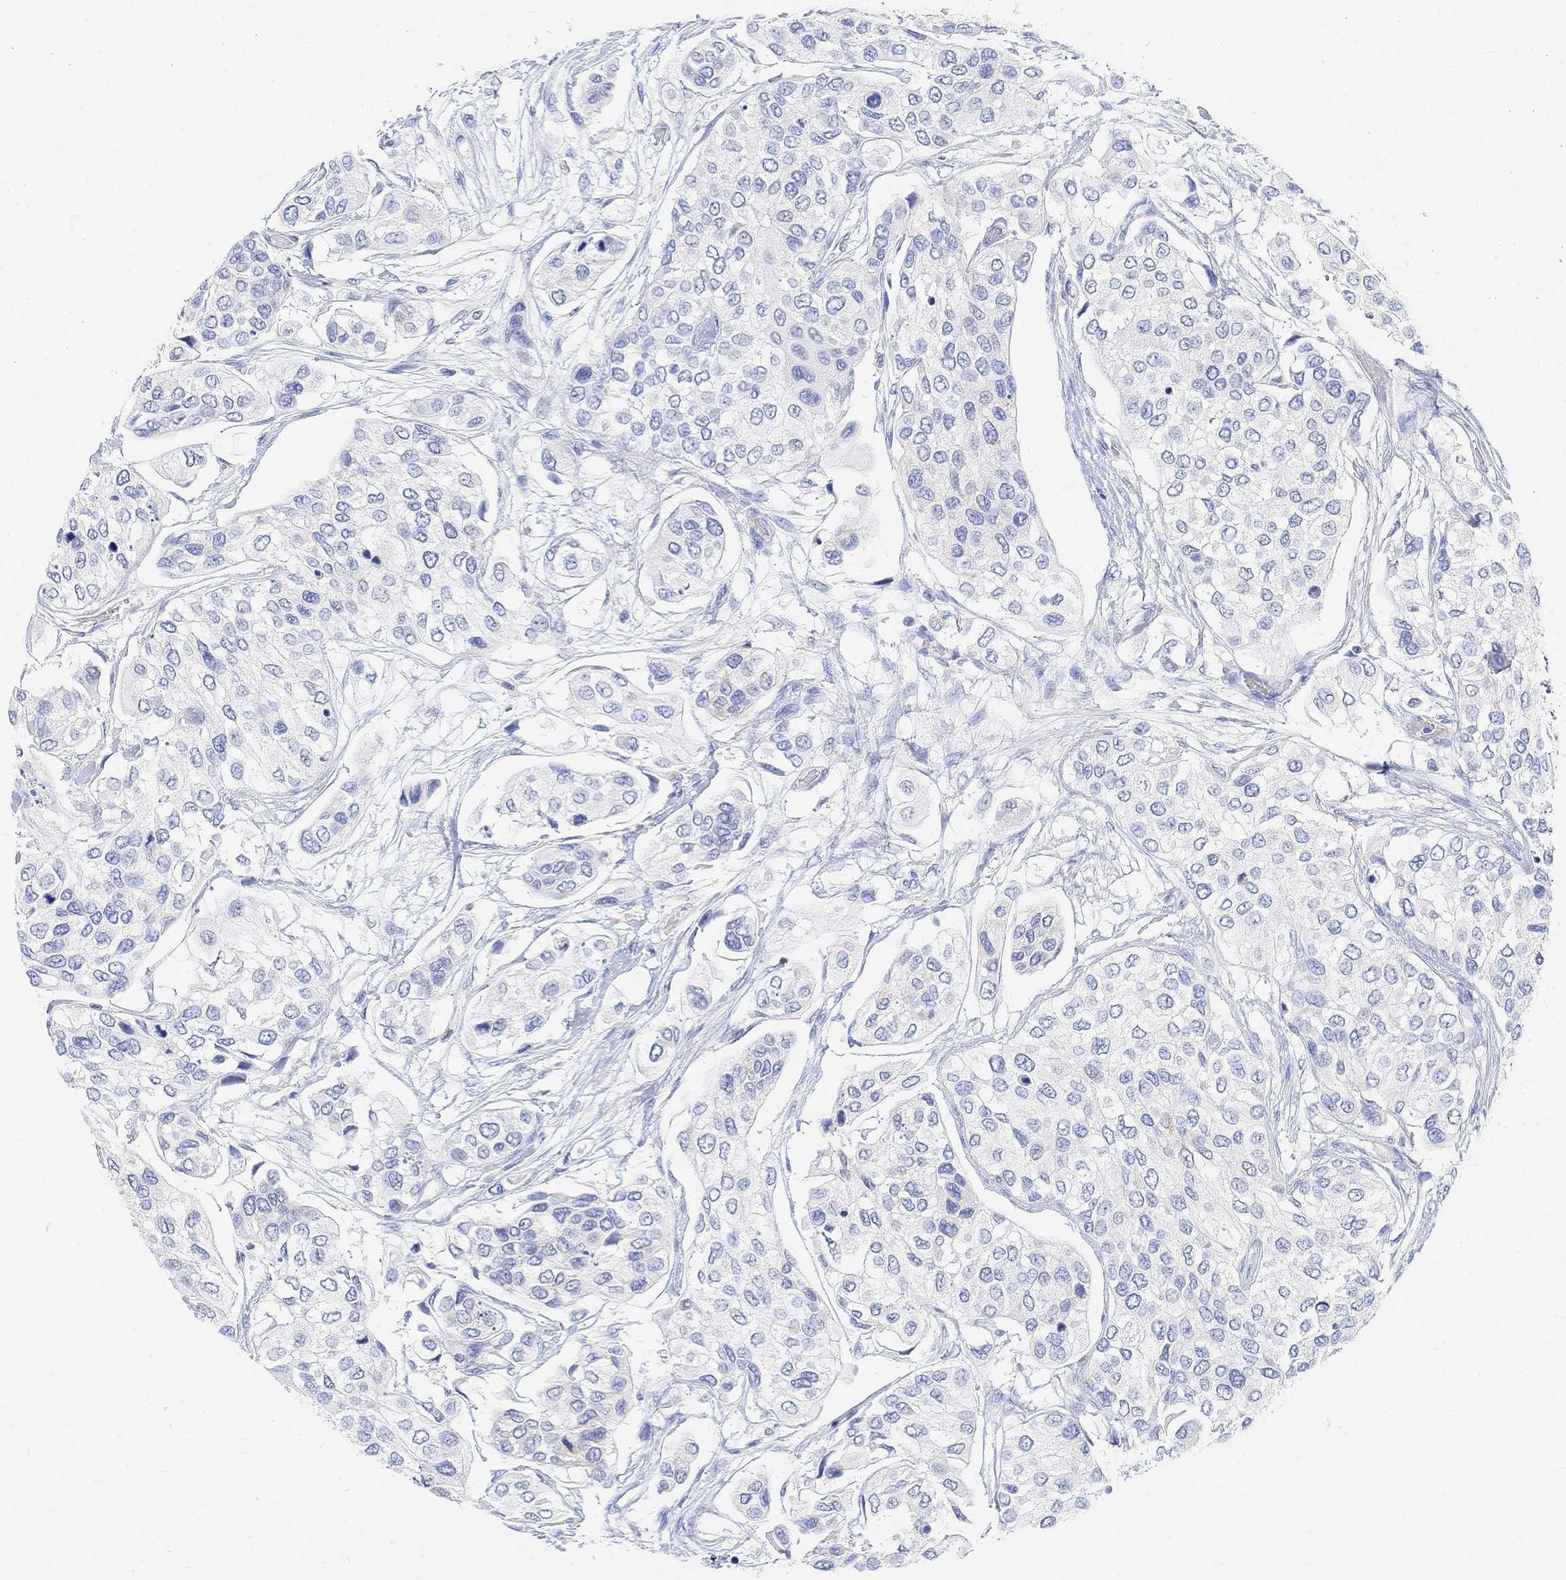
{"staining": {"intensity": "negative", "quantity": "none", "location": "none"}, "tissue": "urothelial cancer", "cell_type": "Tumor cells", "image_type": "cancer", "snomed": [{"axis": "morphology", "description": "Urothelial carcinoma, High grade"}, {"axis": "topography", "description": "Urinary bladder"}], "caption": "An IHC micrograph of high-grade urothelial carcinoma is shown. There is no staining in tumor cells of high-grade urothelial carcinoma.", "gene": "RETNLB", "patient": {"sex": "male", "age": 77}}